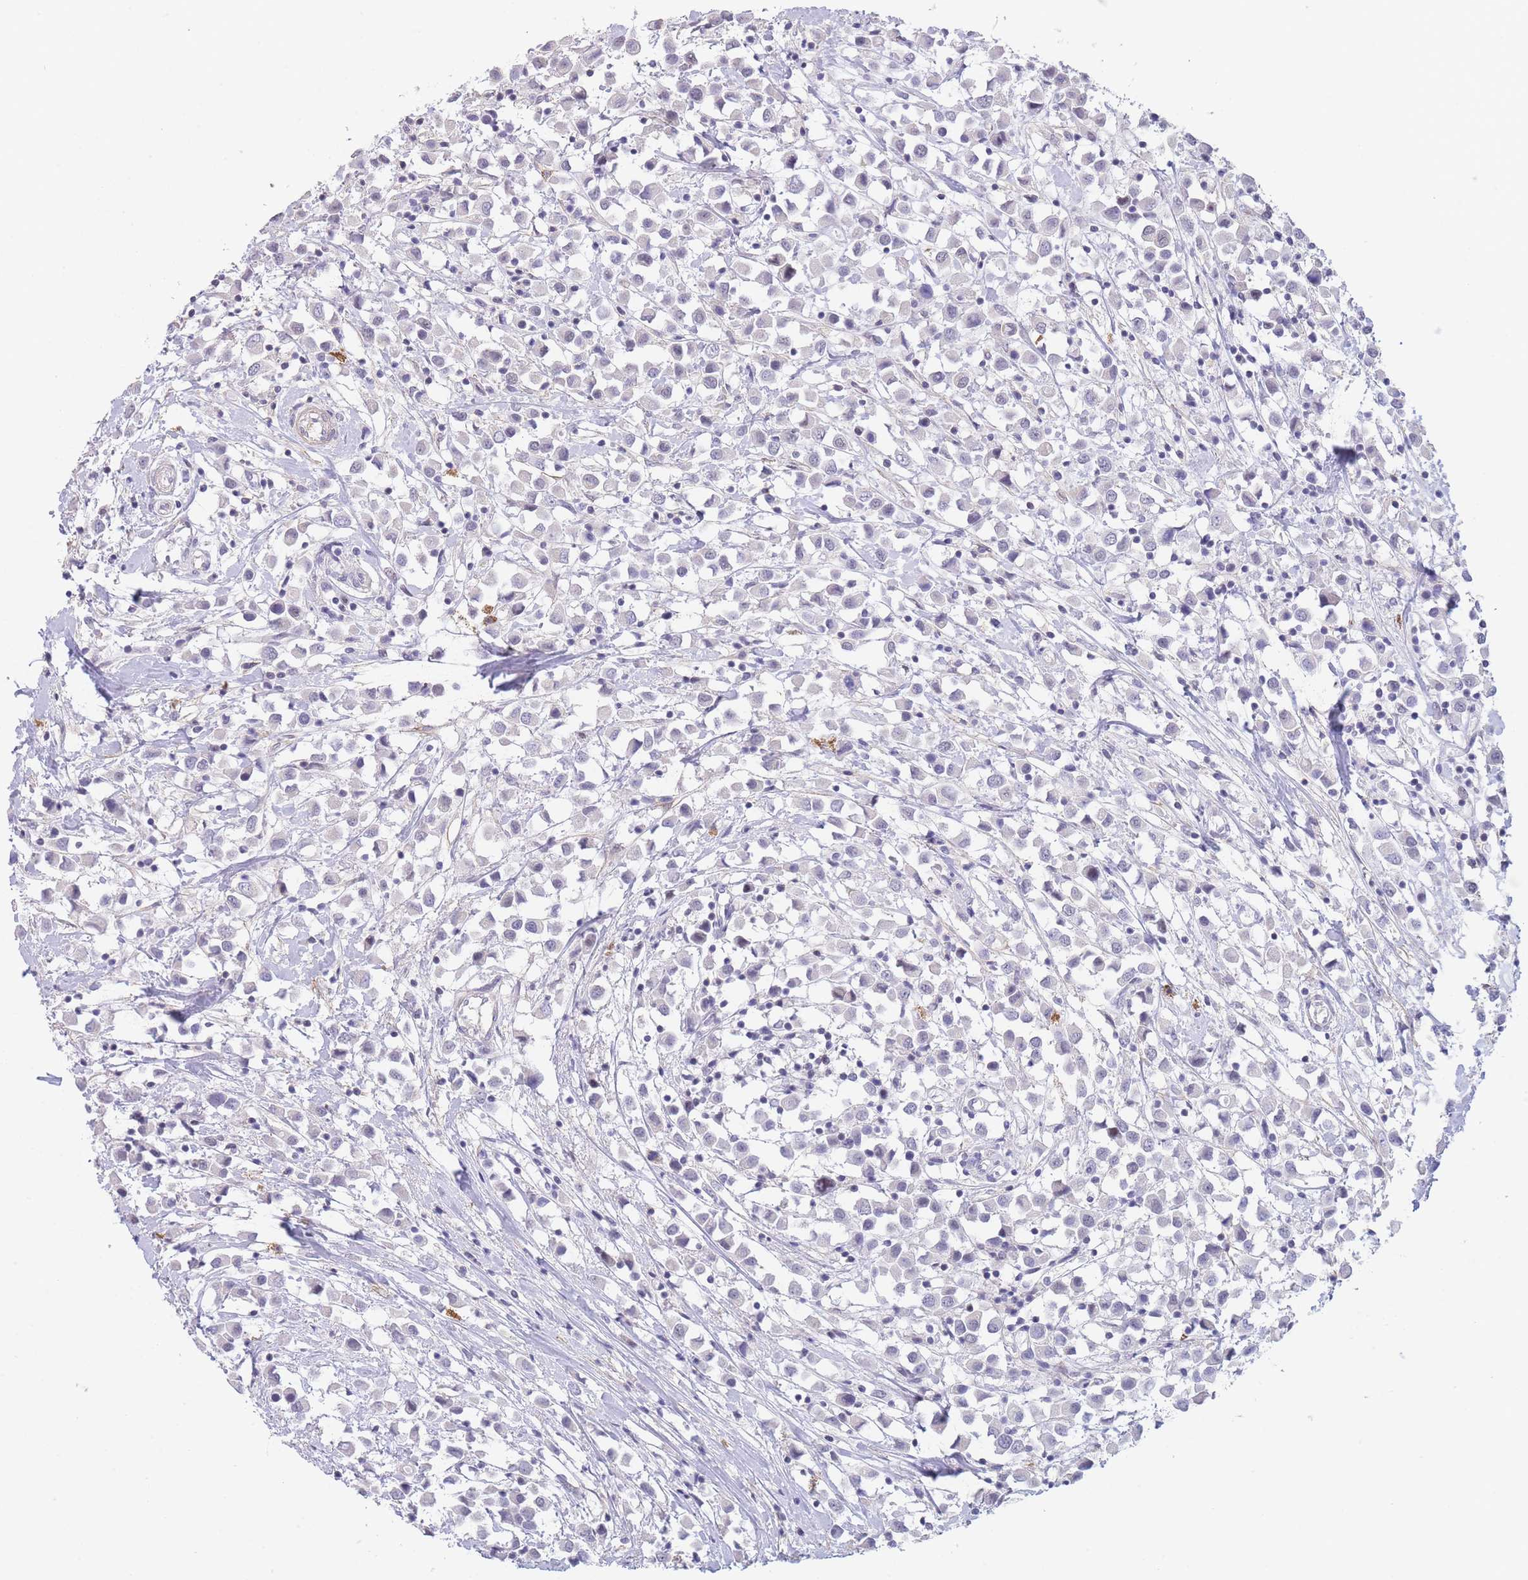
{"staining": {"intensity": "negative", "quantity": "none", "location": "none"}, "tissue": "breast cancer", "cell_type": "Tumor cells", "image_type": "cancer", "snomed": [{"axis": "morphology", "description": "Duct carcinoma"}, {"axis": "topography", "description": "Breast"}], "caption": "This image is of invasive ductal carcinoma (breast) stained with immunohistochemistry to label a protein in brown with the nuclei are counter-stained blue. There is no expression in tumor cells.", "gene": "ASAP3", "patient": {"sex": "female", "age": 61}}